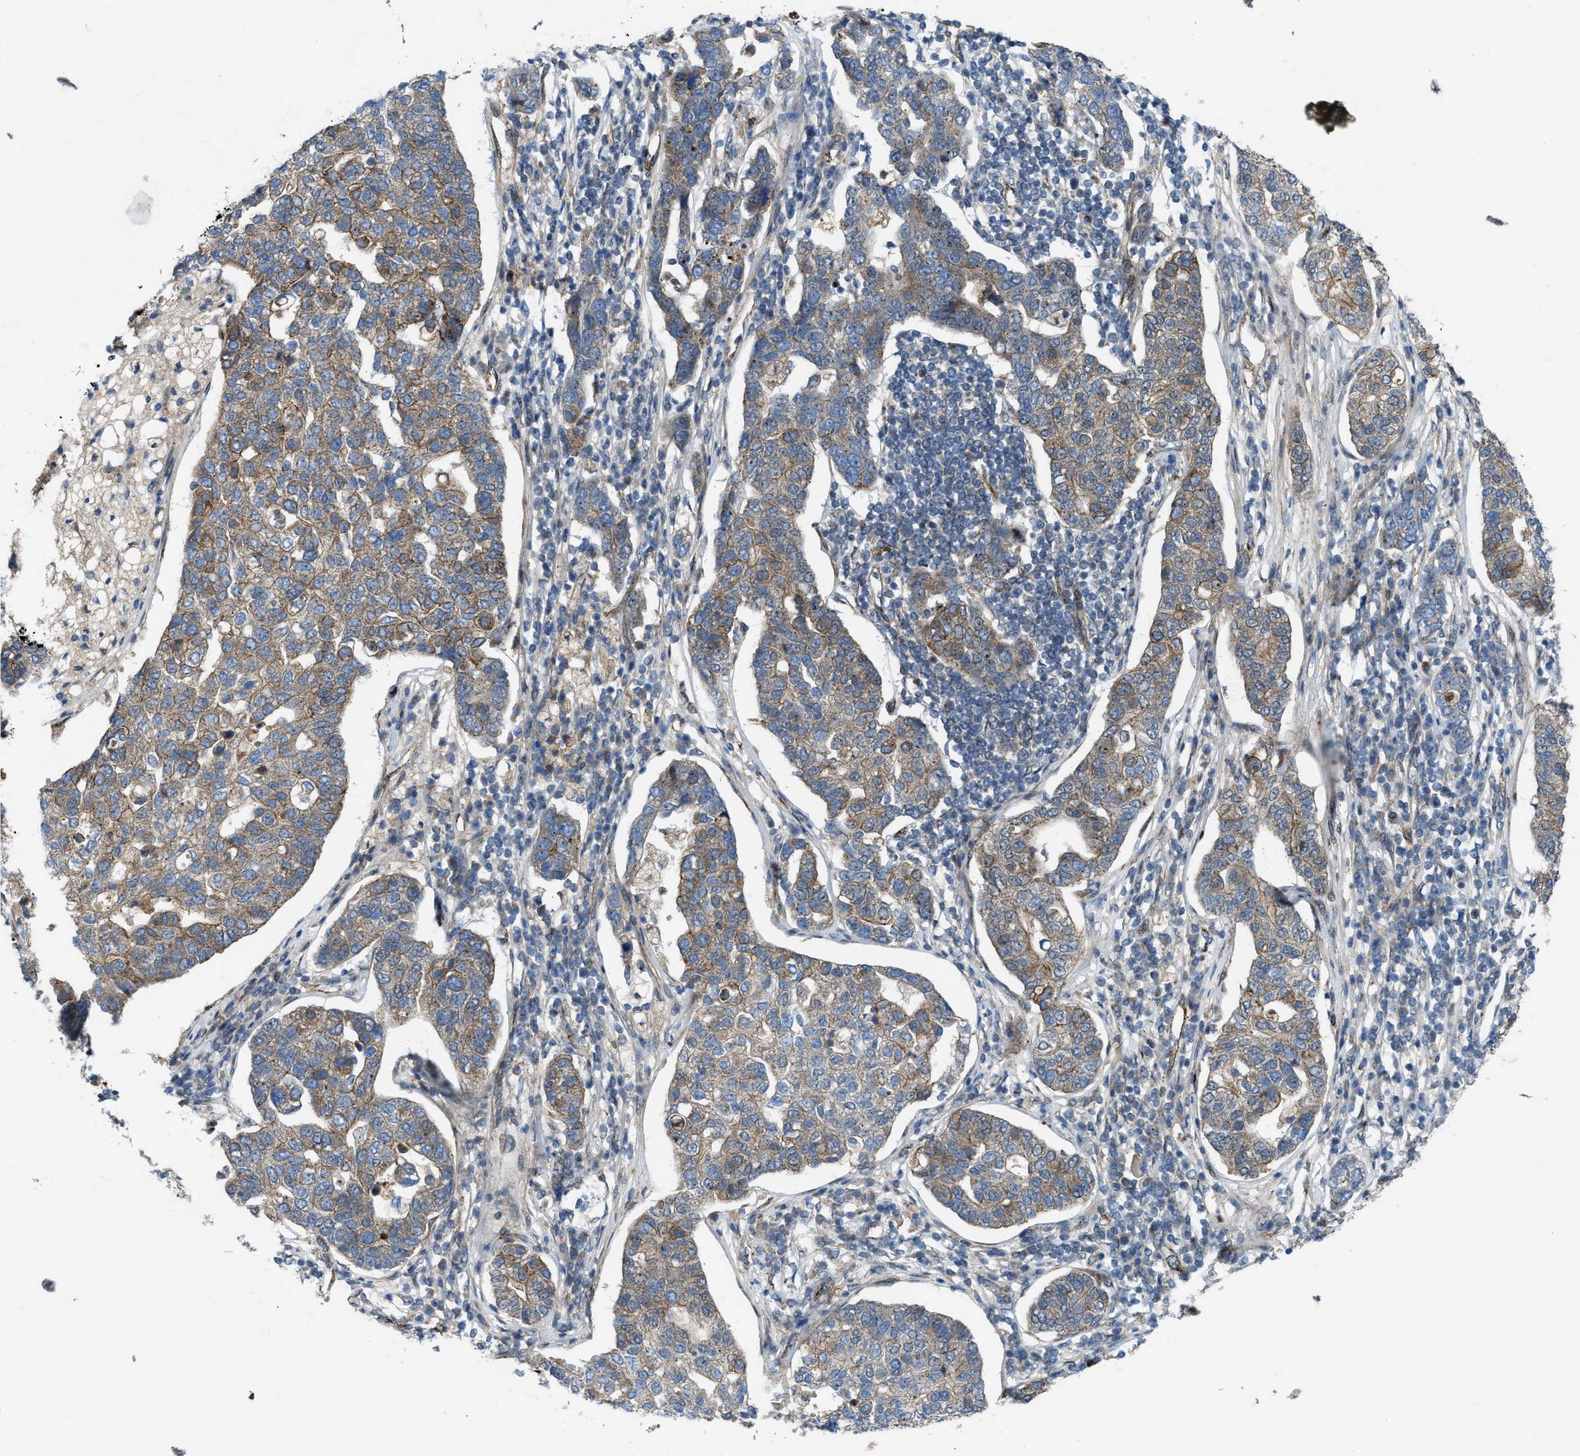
{"staining": {"intensity": "weak", "quantity": ">75%", "location": "cytoplasmic/membranous"}, "tissue": "pancreatic cancer", "cell_type": "Tumor cells", "image_type": "cancer", "snomed": [{"axis": "morphology", "description": "Adenocarcinoma, NOS"}, {"axis": "topography", "description": "Pancreas"}], "caption": "Adenocarcinoma (pancreatic) tissue reveals weak cytoplasmic/membranous expression in about >75% of tumor cells, visualized by immunohistochemistry. (Brightfield microscopy of DAB IHC at high magnification).", "gene": "URGCP", "patient": {"sex": "female", "age": 61}}